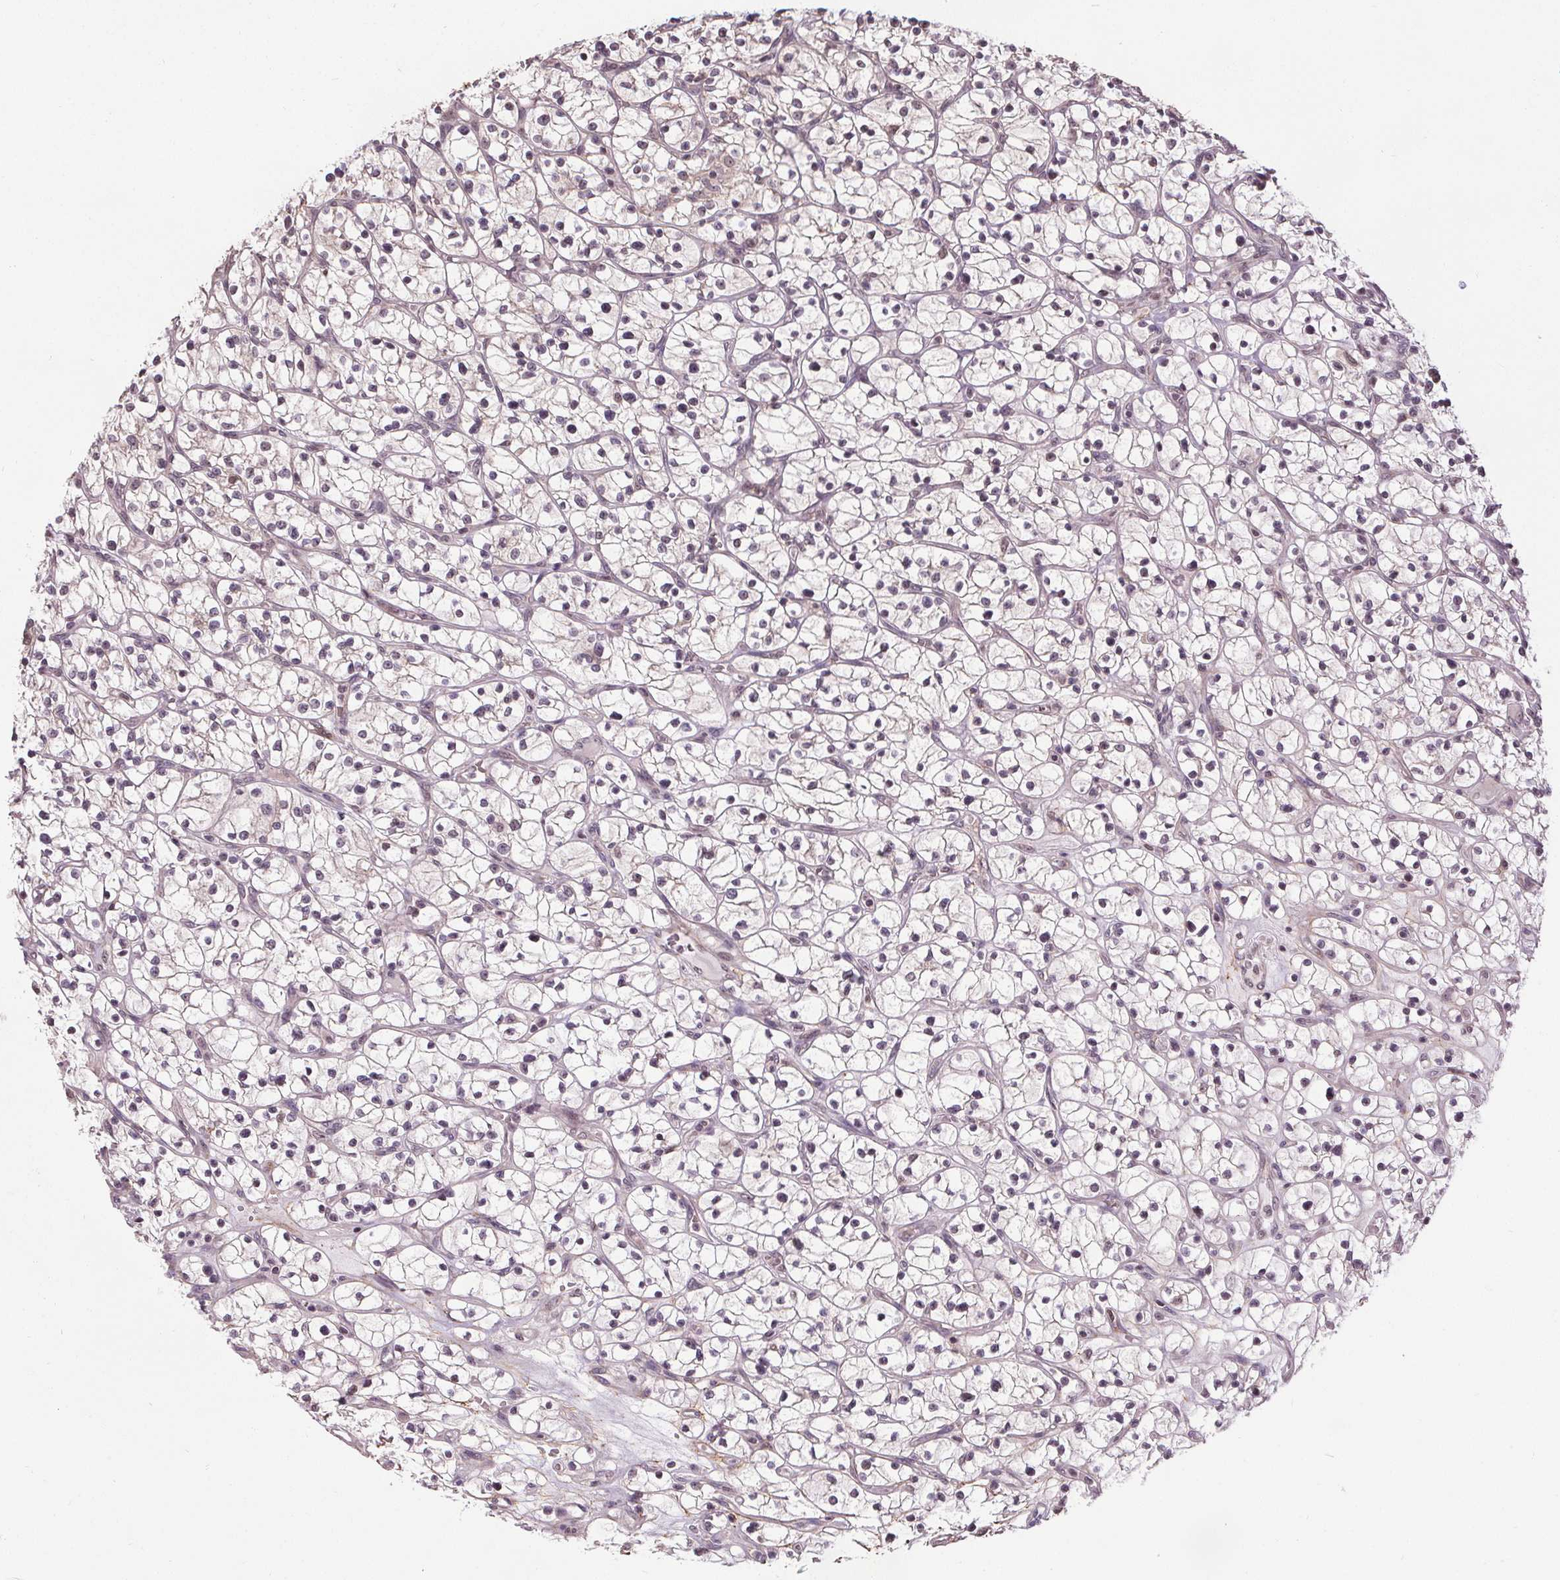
{"staining": {"intensity": "negative", "quantity": "none", "location": "none"}, "tissue": "renal cancer", "cell_type": "Tumor cells", "image_type": "cancer", "snomed": [{"axis": "morphology", "description": "Adenocarcinoma, NOS"}, {"axis": "topography", "description": "Kidney"}], "caption": "Tumor cells are negative for protein expression in human renal adenocarcinoma. (Stains: DAB immunohistochemistry (IHC) with hematoxylin counter stain, Microscopy: brightfield microscopy at high magnification).", "gene": "KIAA0232", "patient": {"sex": "female", "age": 64}}